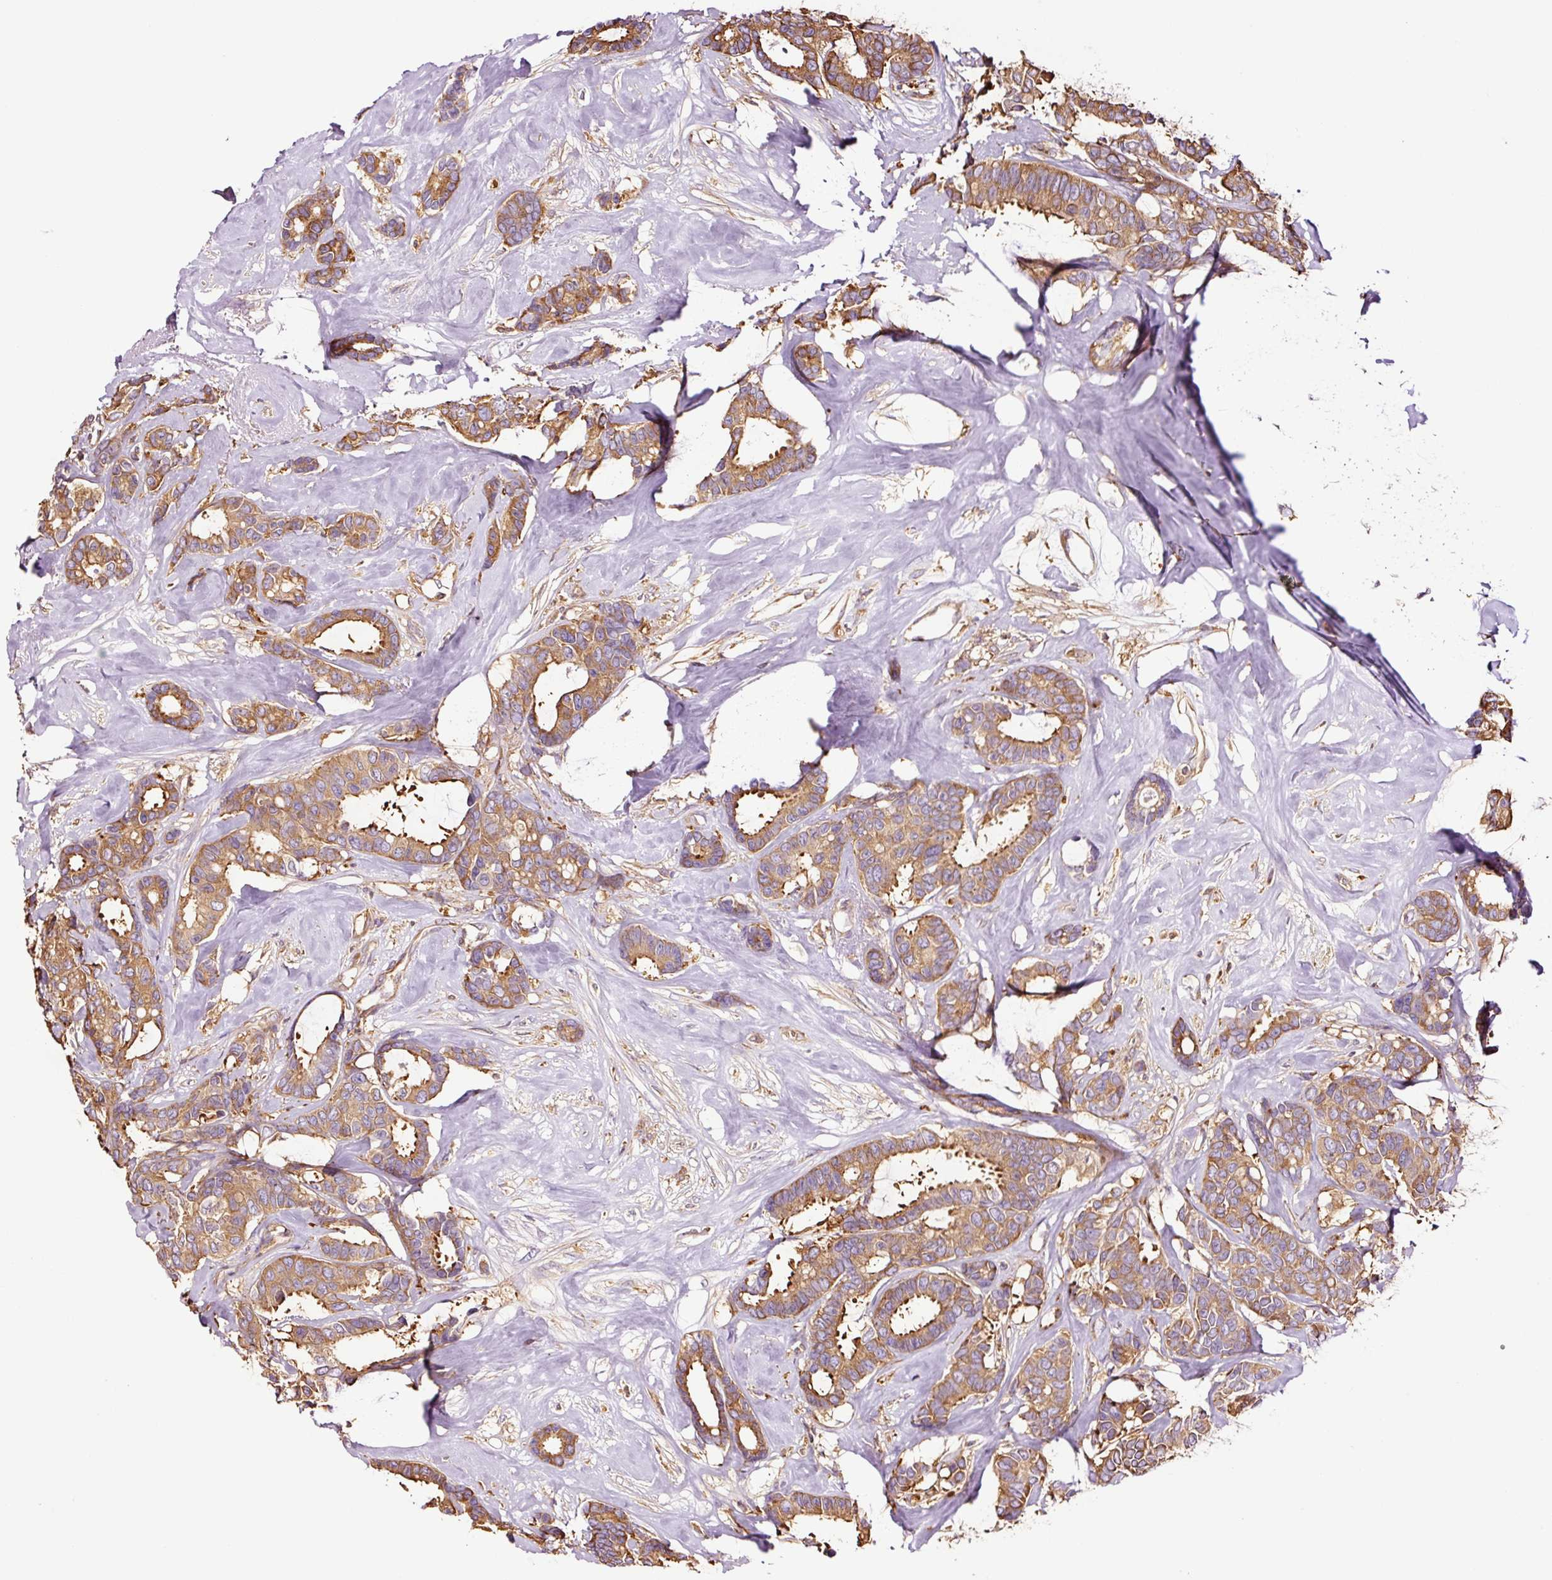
{"staining": {"intensity": "moderate", "quantity": ">75%", "location": "cytoplasmic/membranous"}, "tissue": "breast cancer", "cell_type": "Tumor cells", "image_type": "cancer", "snomed": [{"axis": "morphology", "description": "Duct carcinoma"}, {"axis": "topography", "description": "Breast"}], "caption": "Immunohistochemical staining of breast intraductal carcinoma demonstrates moderate cytoplasmic/membranous protein staining in approximately >75% of tumor cells.", "gene": "METAP1", "patient": {"sex": "female", "age": 87}}